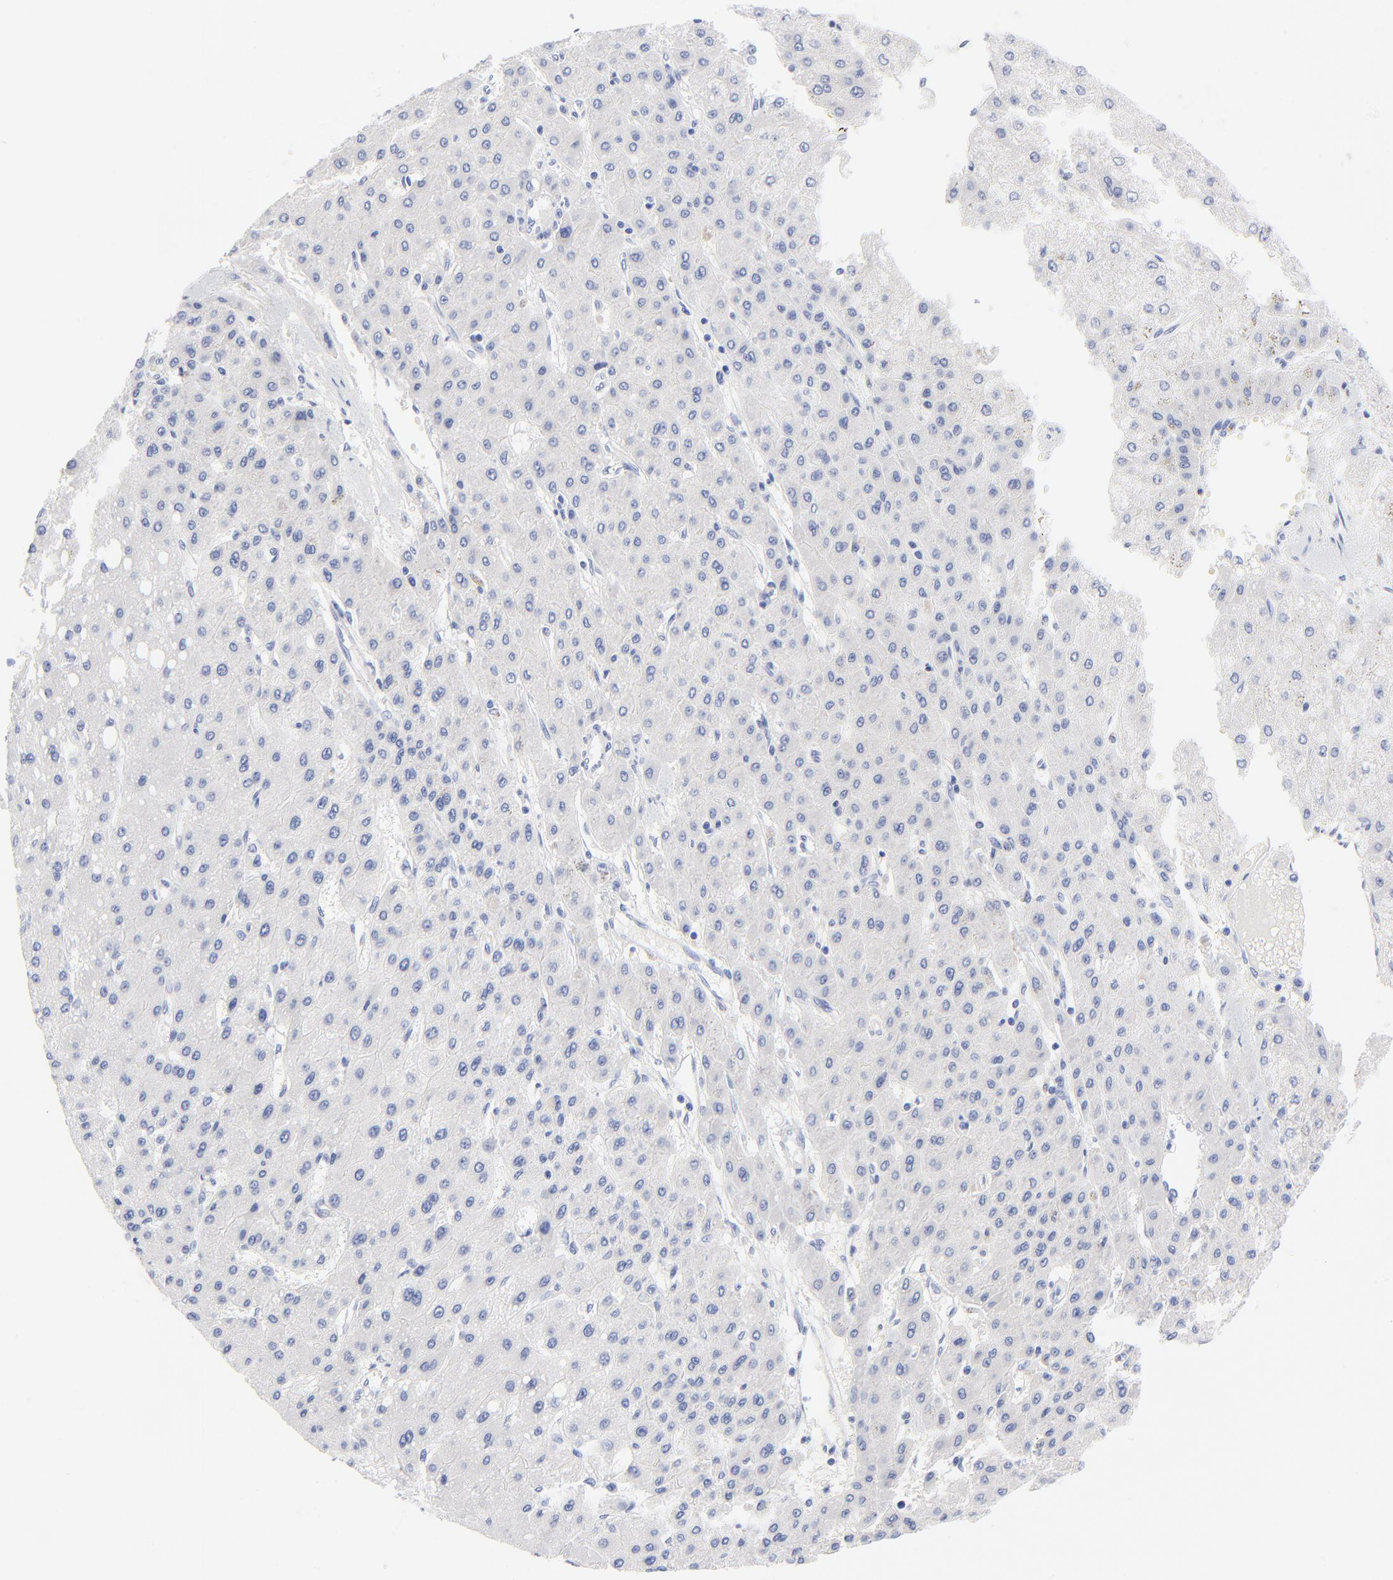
{"staining": {"intensity": "negative", "quantity": "none", "location": "none"}, "tissue": "liver cancer", "cell_type": "Tumor cells", "image_type": "cancer", "snomed": [{"axis": "morphology", "description": "Carcinoma, Hepatocellular, NOS"}, {"axis": "topography", "description": "Liver"}], "caption": "DAB immunohistochemical staining of liver cancer (hepatocellular carcinoma) shows no significant expression in tumor cells. (Immunohistochemistry (ihc), brightfield microscopy, high magnification).", "gene": "PSD3", "patient": {"sex": "female", "age": 52}}